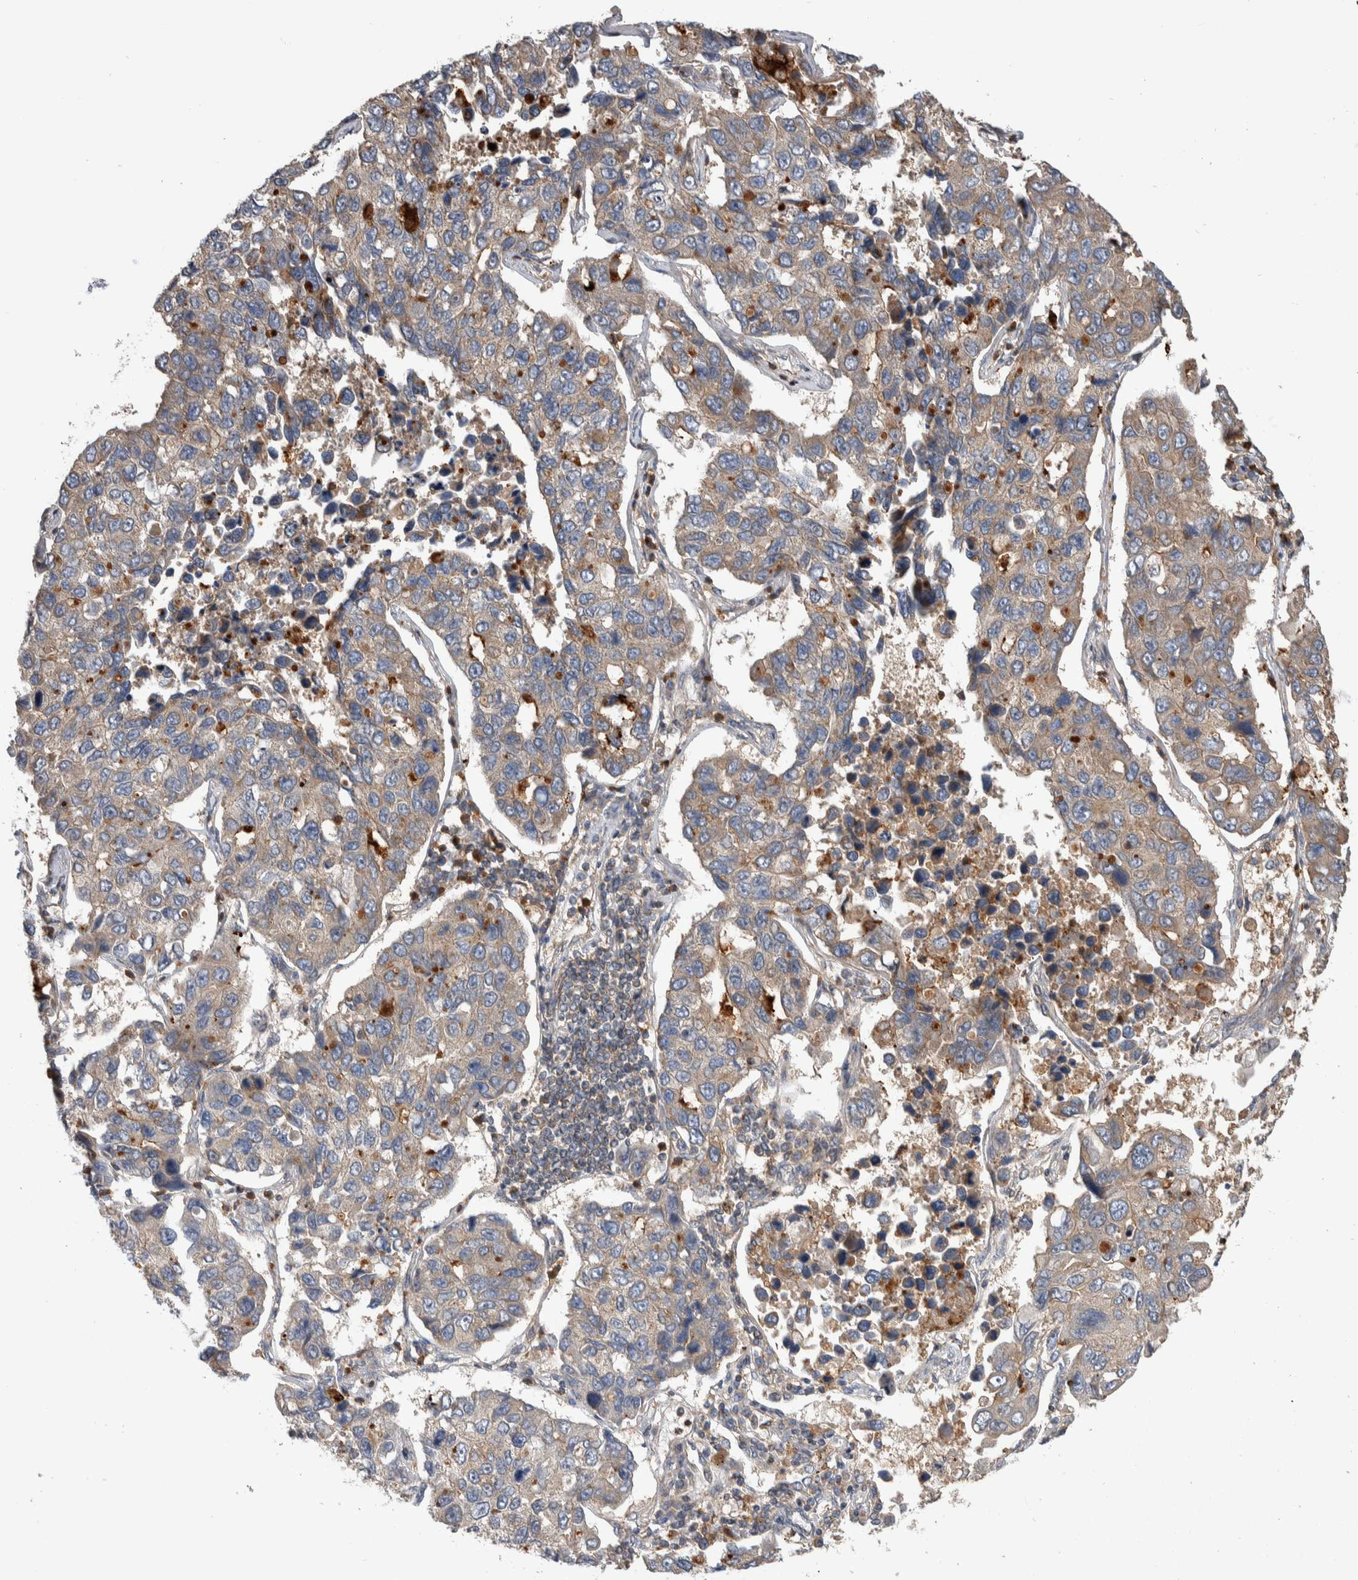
{"staining": {"intensity": "weak", "quantity": ">75%", "location": "cytoplasmic/membranous"}, "tissue": "lung cancer", "cell_type": "Tumor cells", "image_type": "cancer", "snomed": [{"axis": "morphology", "description": "Adenocarcinoma, NOS"}, {"axis": "topography", "description": "Lung"}], "caption": "Weak cytoplasmic/membranous staining is identified in about >75% of tumor cells in lung adenocarcinoma. The staining was performed using DAB to visualize the protein expression in brown, while the nuclei were stained in blue with hematoxylin (Magnification: 20x).", "gene": "SDCBP", "patient": {"sex": "male", "age": 64}}